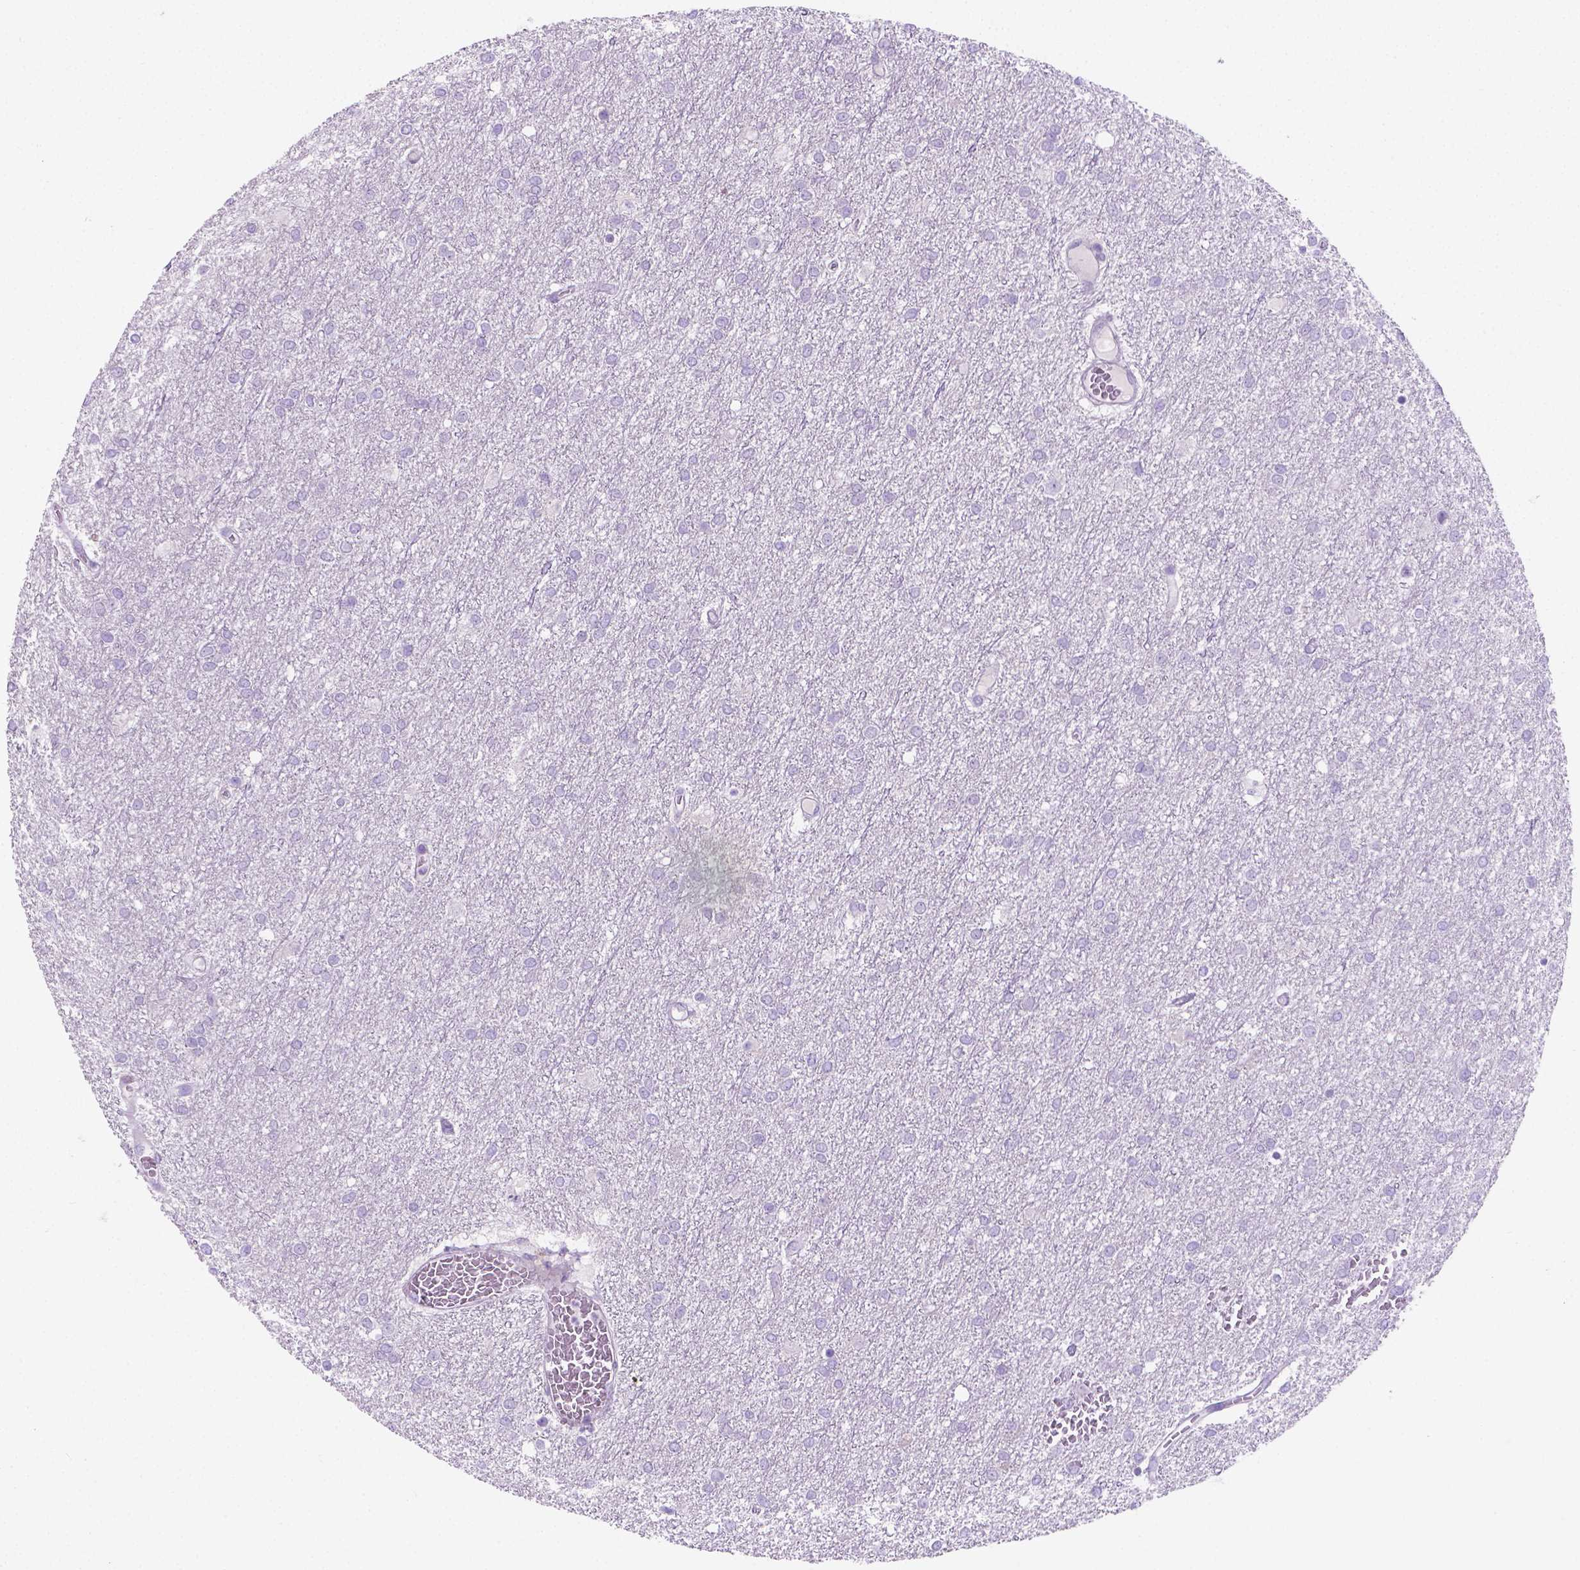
{"staining": {"intensity": "negative", "quantity": "none", "location": "none"}, "tissue": "glioma", "cell_type": "Tumor cells", "image_type": "cancer", "snomed": [{"axis": "morphology", "description": "Glioma, malignant, High grade"}, {"axis": "topography", "description": "Brain"}], "caption": "The immunohistochemistry micrograph has no significant staining in tumor cells of glioma tissue.", "gene": "FASN", "patient": {"sex": "female", "age": 61}}